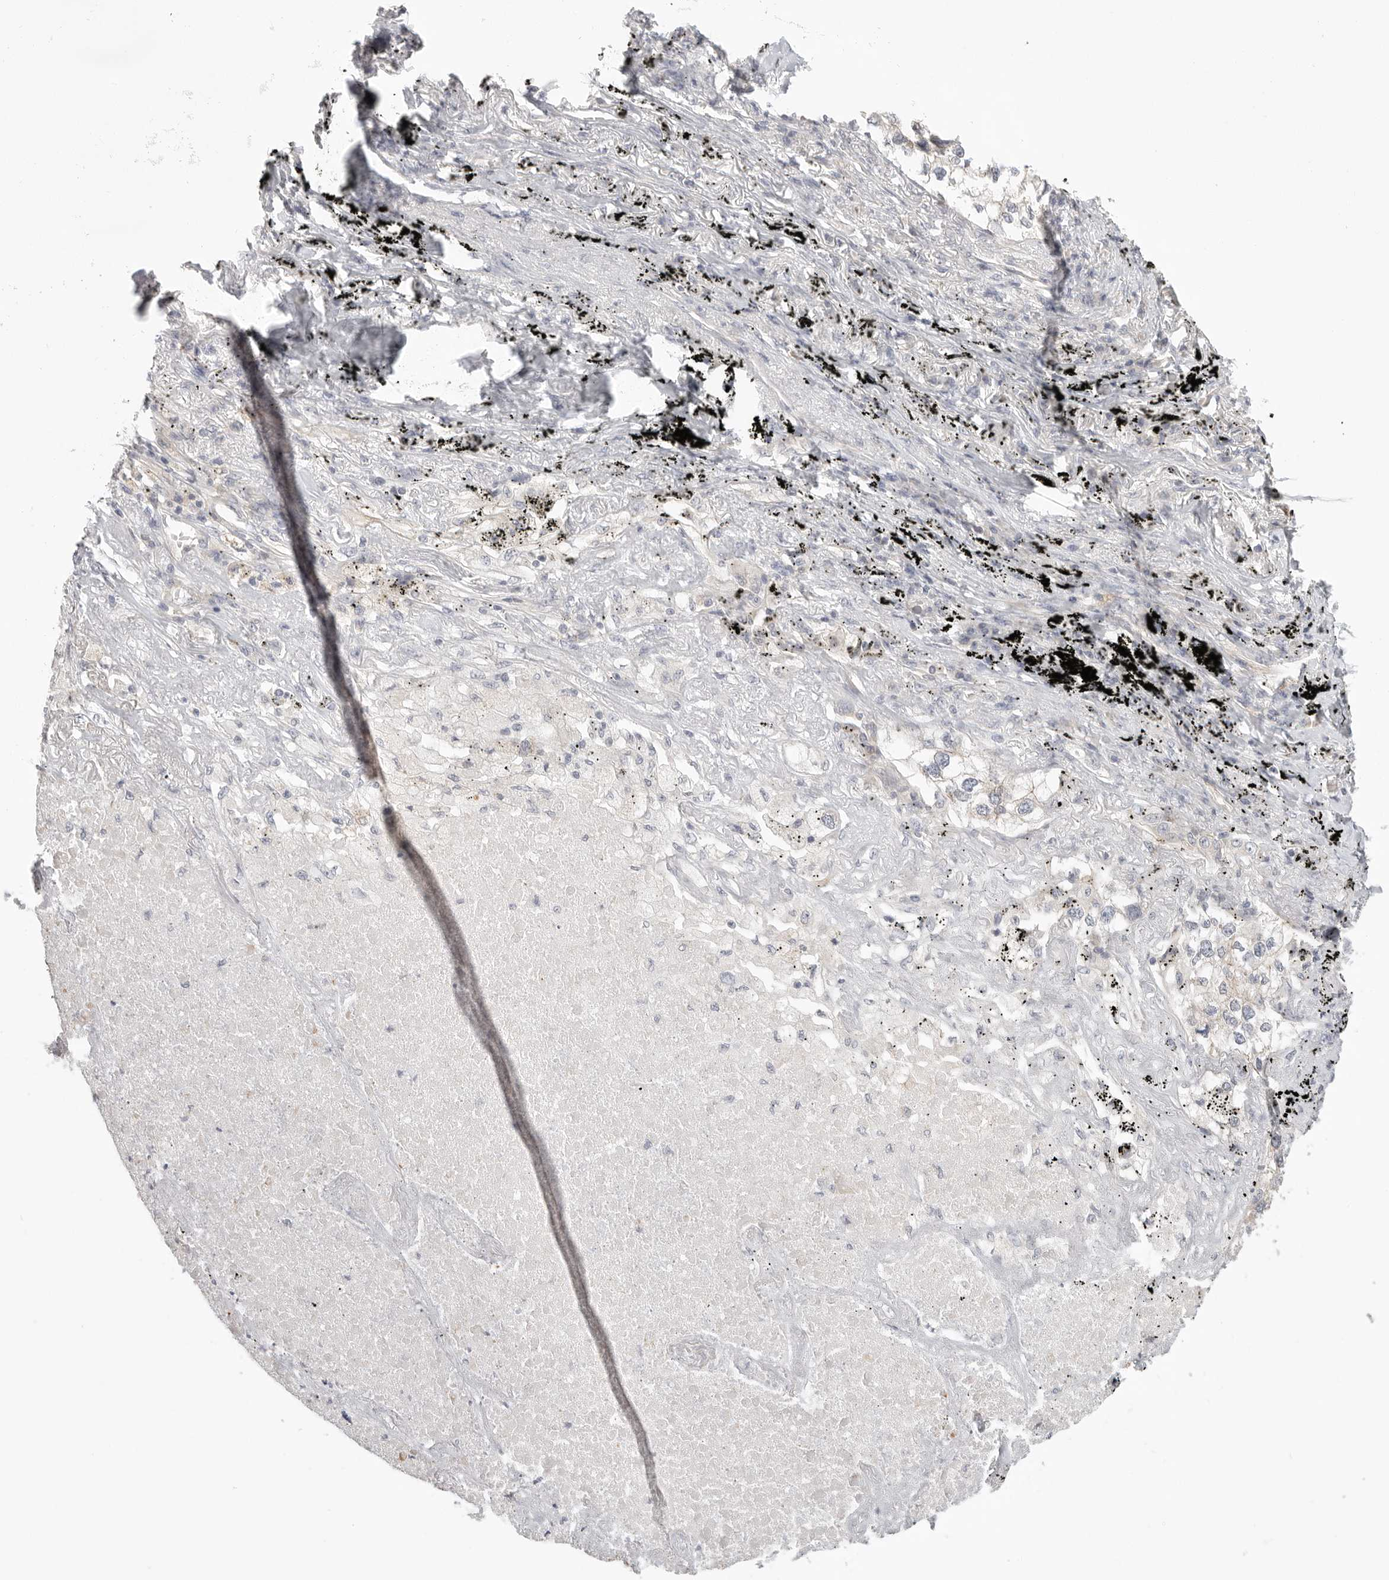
{"staining": {"intensity": "negative", "quantity": "none", "location": "none"}, "tissue": "lung cancer", "cell_type": "Tumor cells", "image_type": "cancer", "snomed": [{"axis": "morphology", "description": "Adenocarcinoma, NOS"}, {"axis": "topography", "description": "Lung"}], "caption": "Immunohistochemistry (IHC) photomicrograph of human lung cancer stained for a protein (brown), which reveals no positivity in tumor cells.", "gene": "STAB2", "patient": {"sex": "male", "age": 63}}